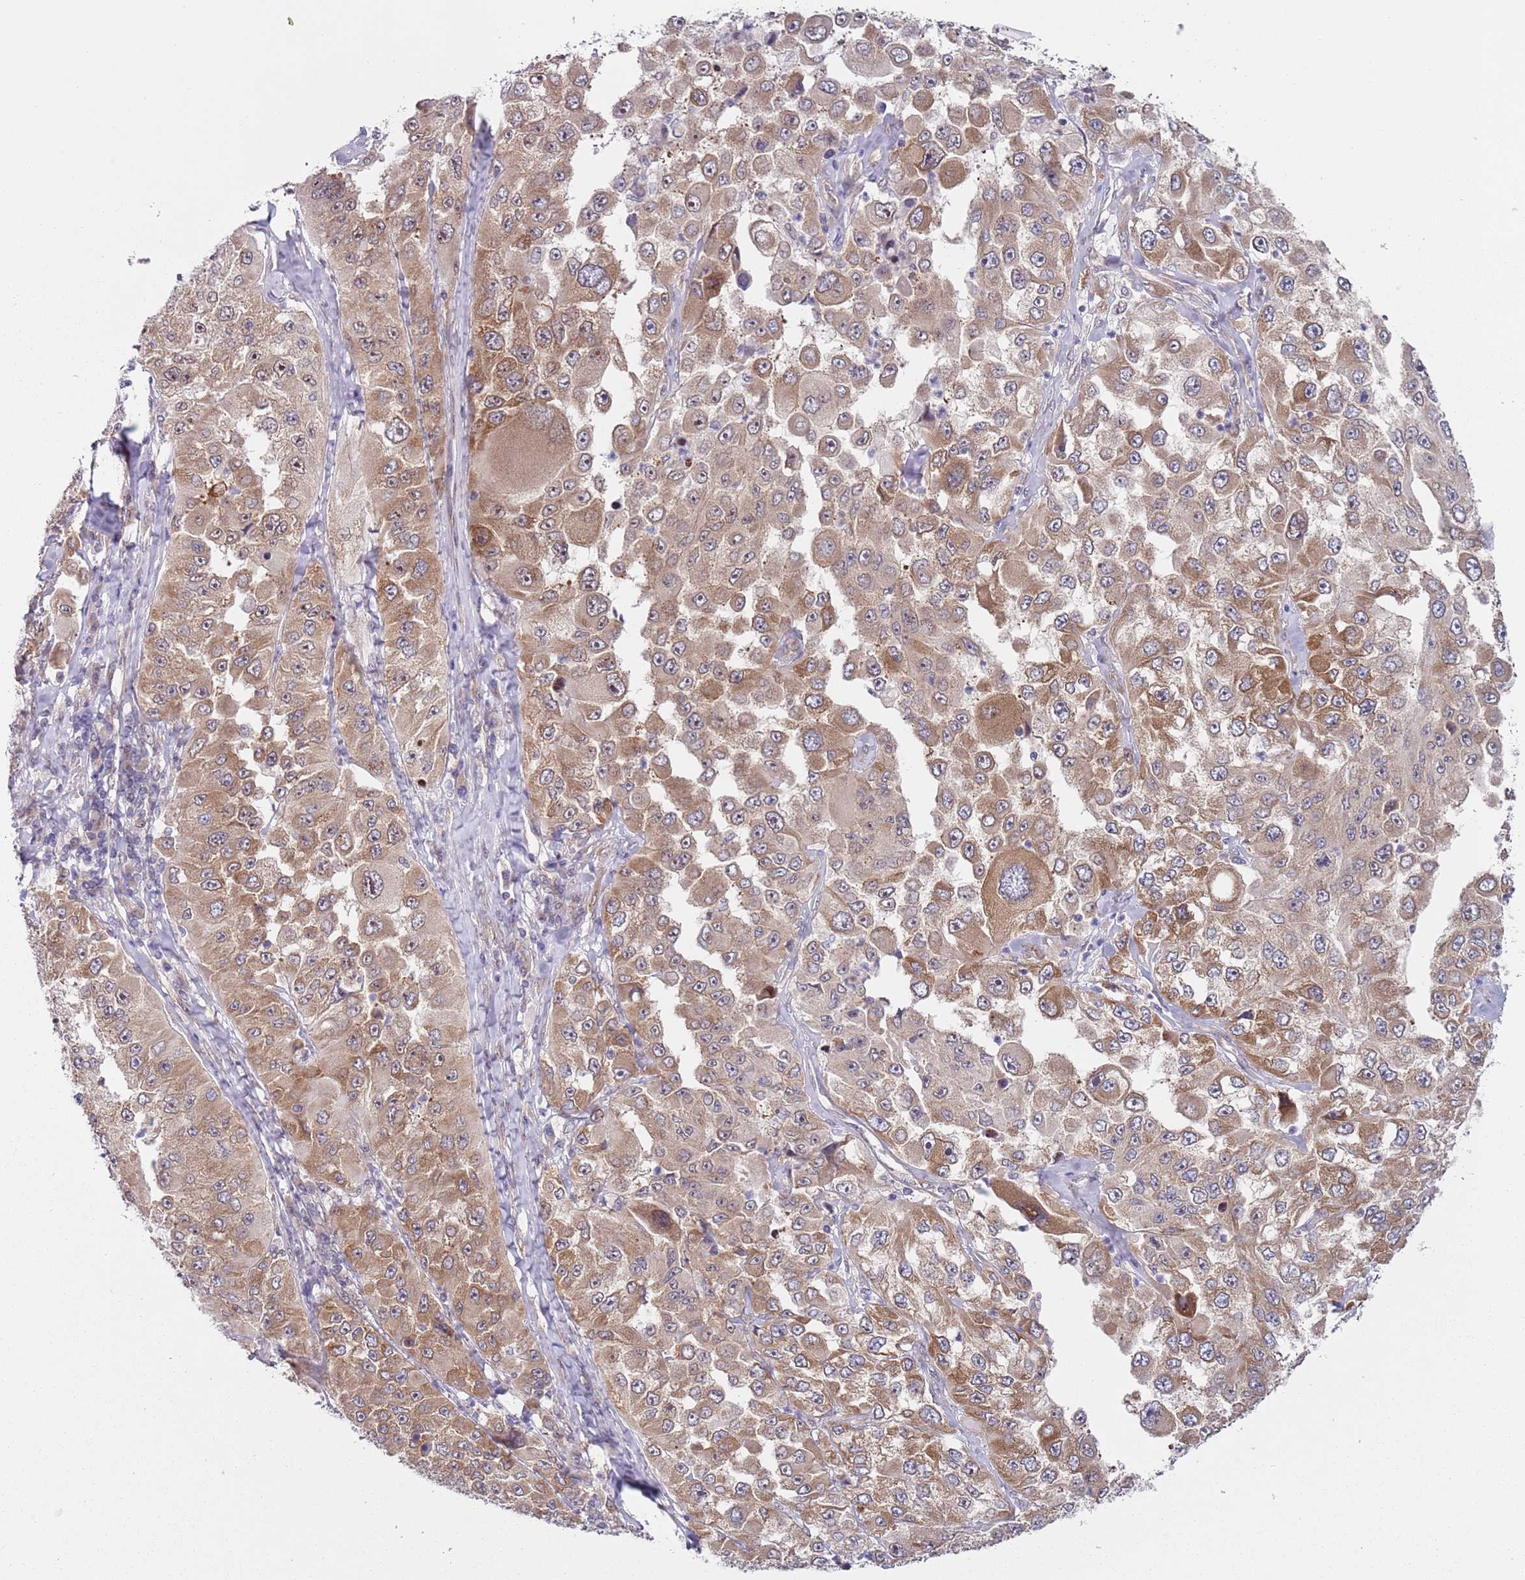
{"staining": {"intensity": "moderate", "quantity": ">75%", "location": "cytoplasmic/membranous,nuclear"}, "tissue": "melanoma", "cell_type": "Tumor cells", "image_type": "cancer", "snomed": [{"axis": "morphology", "description": "Malignant melanoma, Metastatic site"}, {"axis": "topography", "description": "Lymph node"}], "caption": "A brown stain labels moderate cytoplasmic/membranous and nuclear positivity of a protein in human malignant melanoma (metastatic site) tumor cells.", "gene": "SLC25A32", "patient": {"sex": "male", "age": 62}}